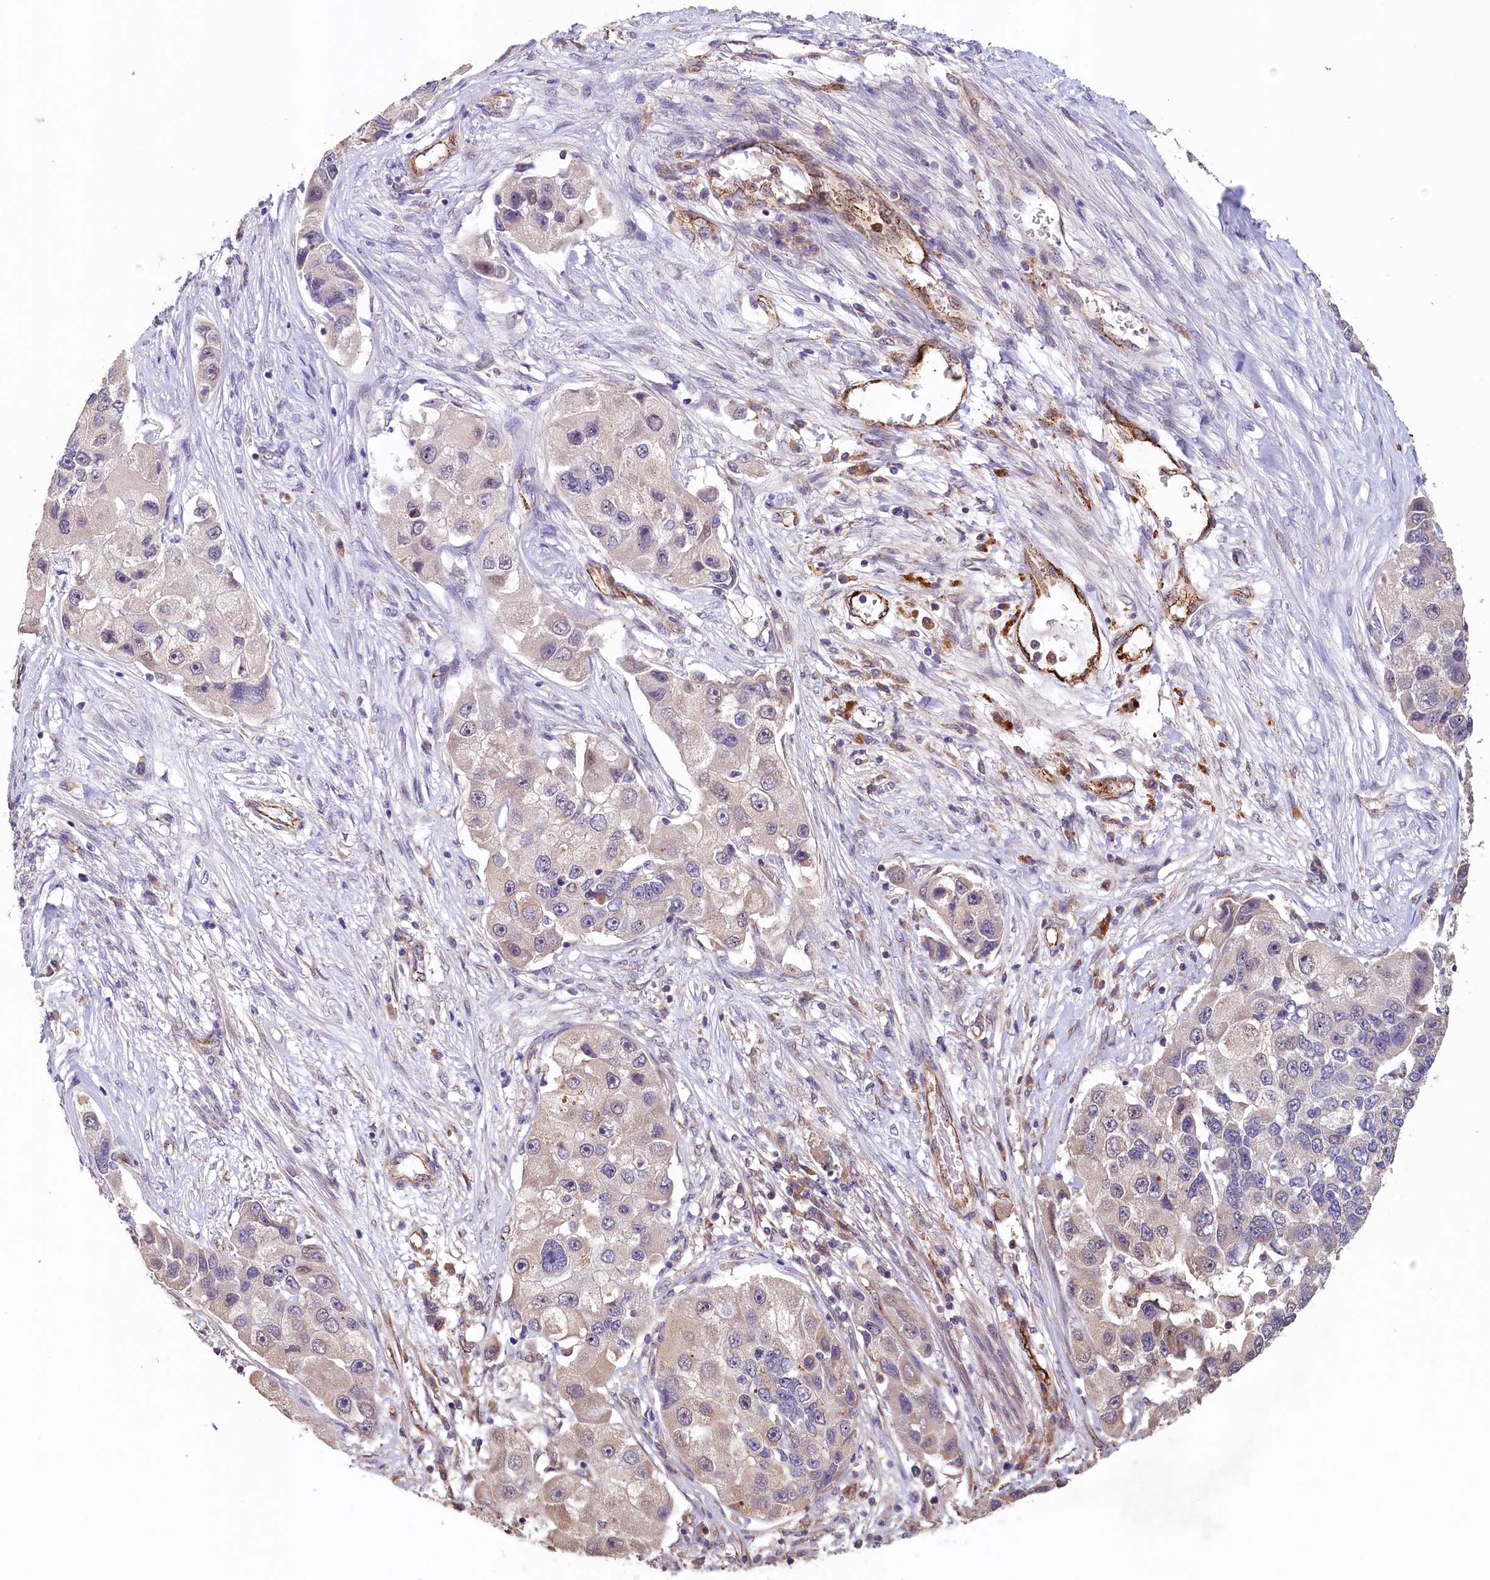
{"staining": {"intensity": "negative", "quantity": "none", "location": "none"}, "tissue": "lung cancer", "cell_type": "Tumor cells", "image_type": "cancer", "snomed": [{"axis": "morphology", "description": "Adenocarcinoma, NOS"}, {"axis": "topography", "description": "Lung"}], "caption": "The image demonstrates no significant staining in tumor cells of adenocarcinoma (lung). (DAB immunohistochemistry (IHC) with hematoxylin counter stain).", "gene": "ACSBG1", "patient": {"sex": "female", "age": 54}}